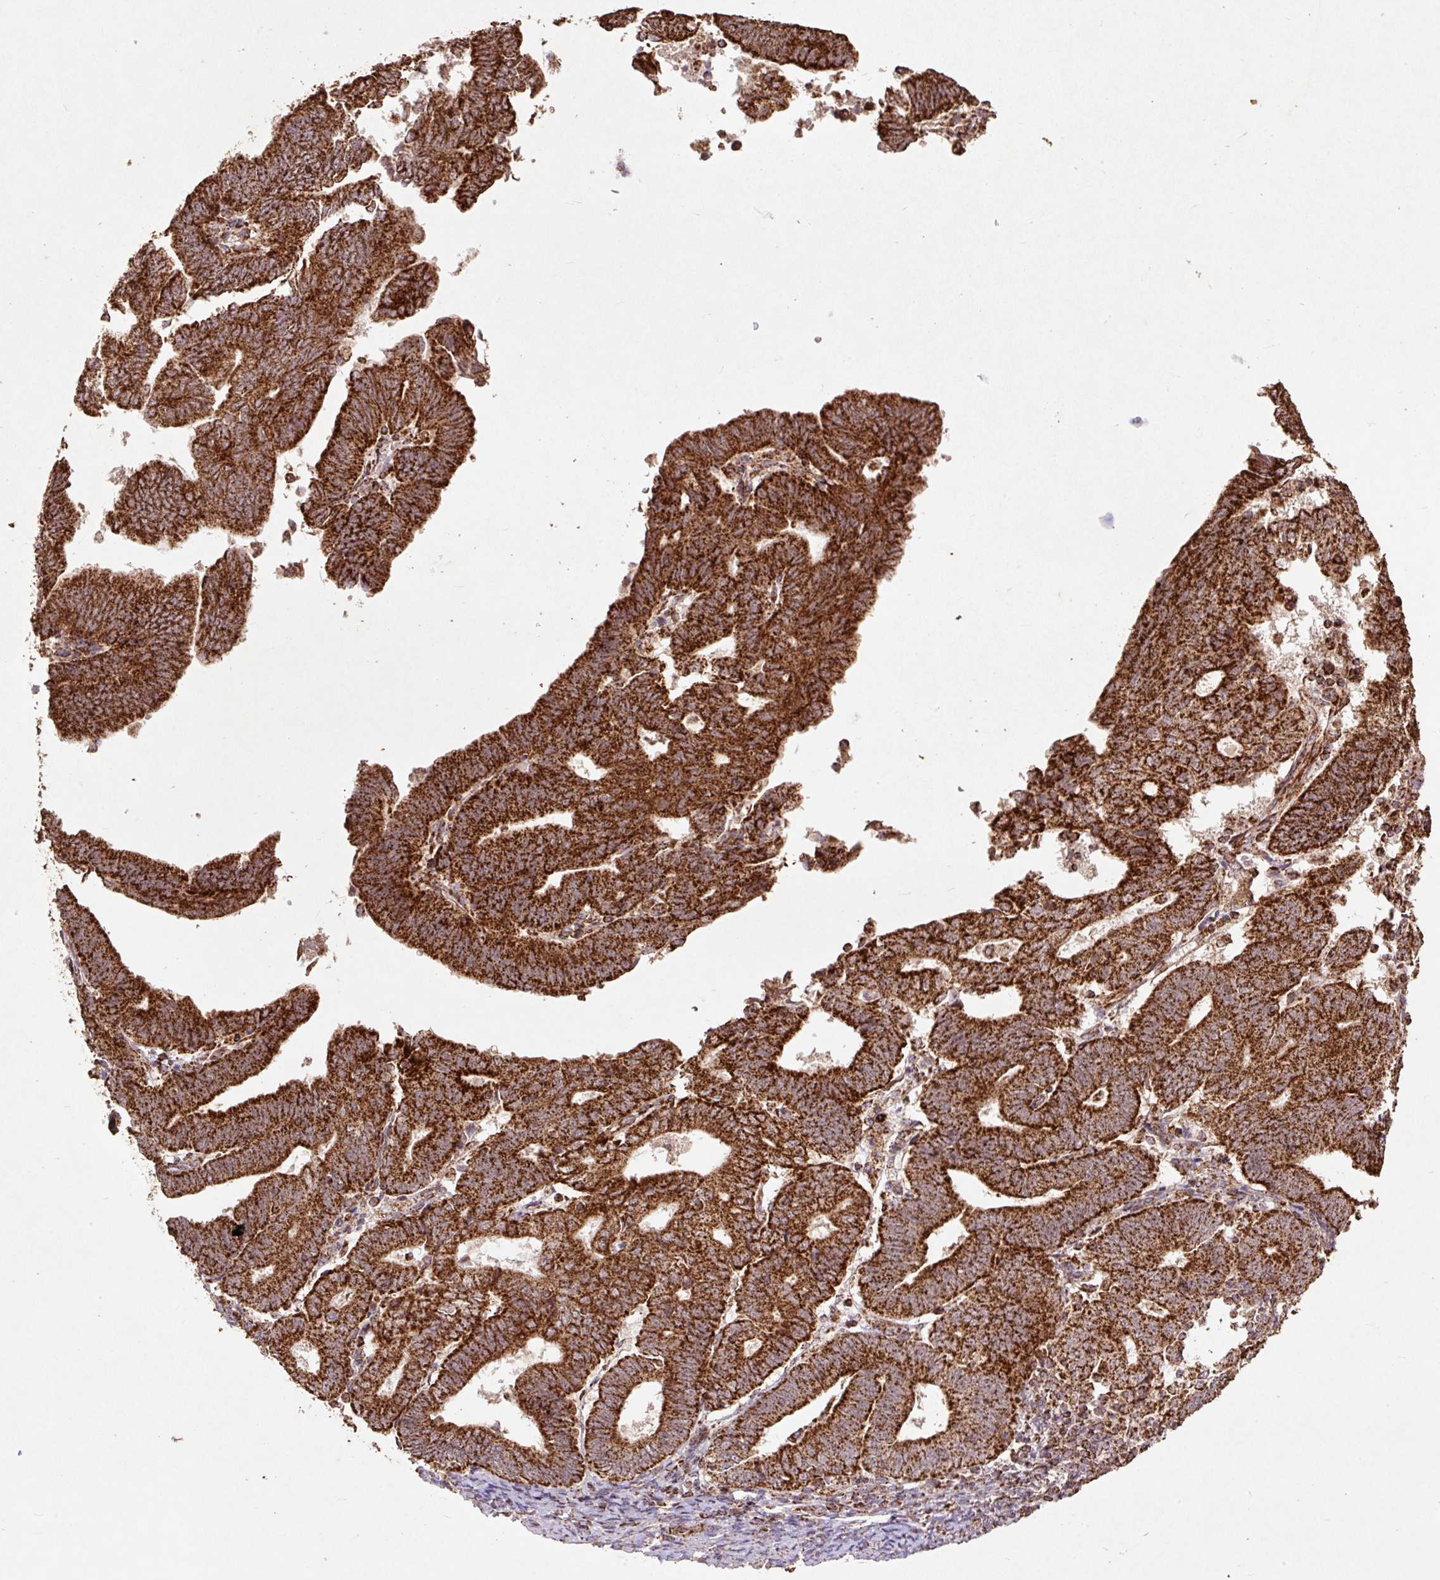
{"staining": {"intensity": "strong", "quantity": ">75%", "location": "cytoplasmic/membranous"}, "tissue": "endometrial cancer", "cell_type": "Tumor cells", "image_type": "cancer", "snomed": [{"axis": "morphology", "description": "Adenocarcinoma, NOS"}, {"axis": "topography", "description": "Endometrium"}], "caption": "Immunohistochemical staining of endometrial cancer (adenocarcinoma) reveals high levels of strong cytoplasmic/membranous protein staining in about >75% of tumor cells.", "gene": "ATP5F1A", "patient": {"sex": "female", "age": 70}}